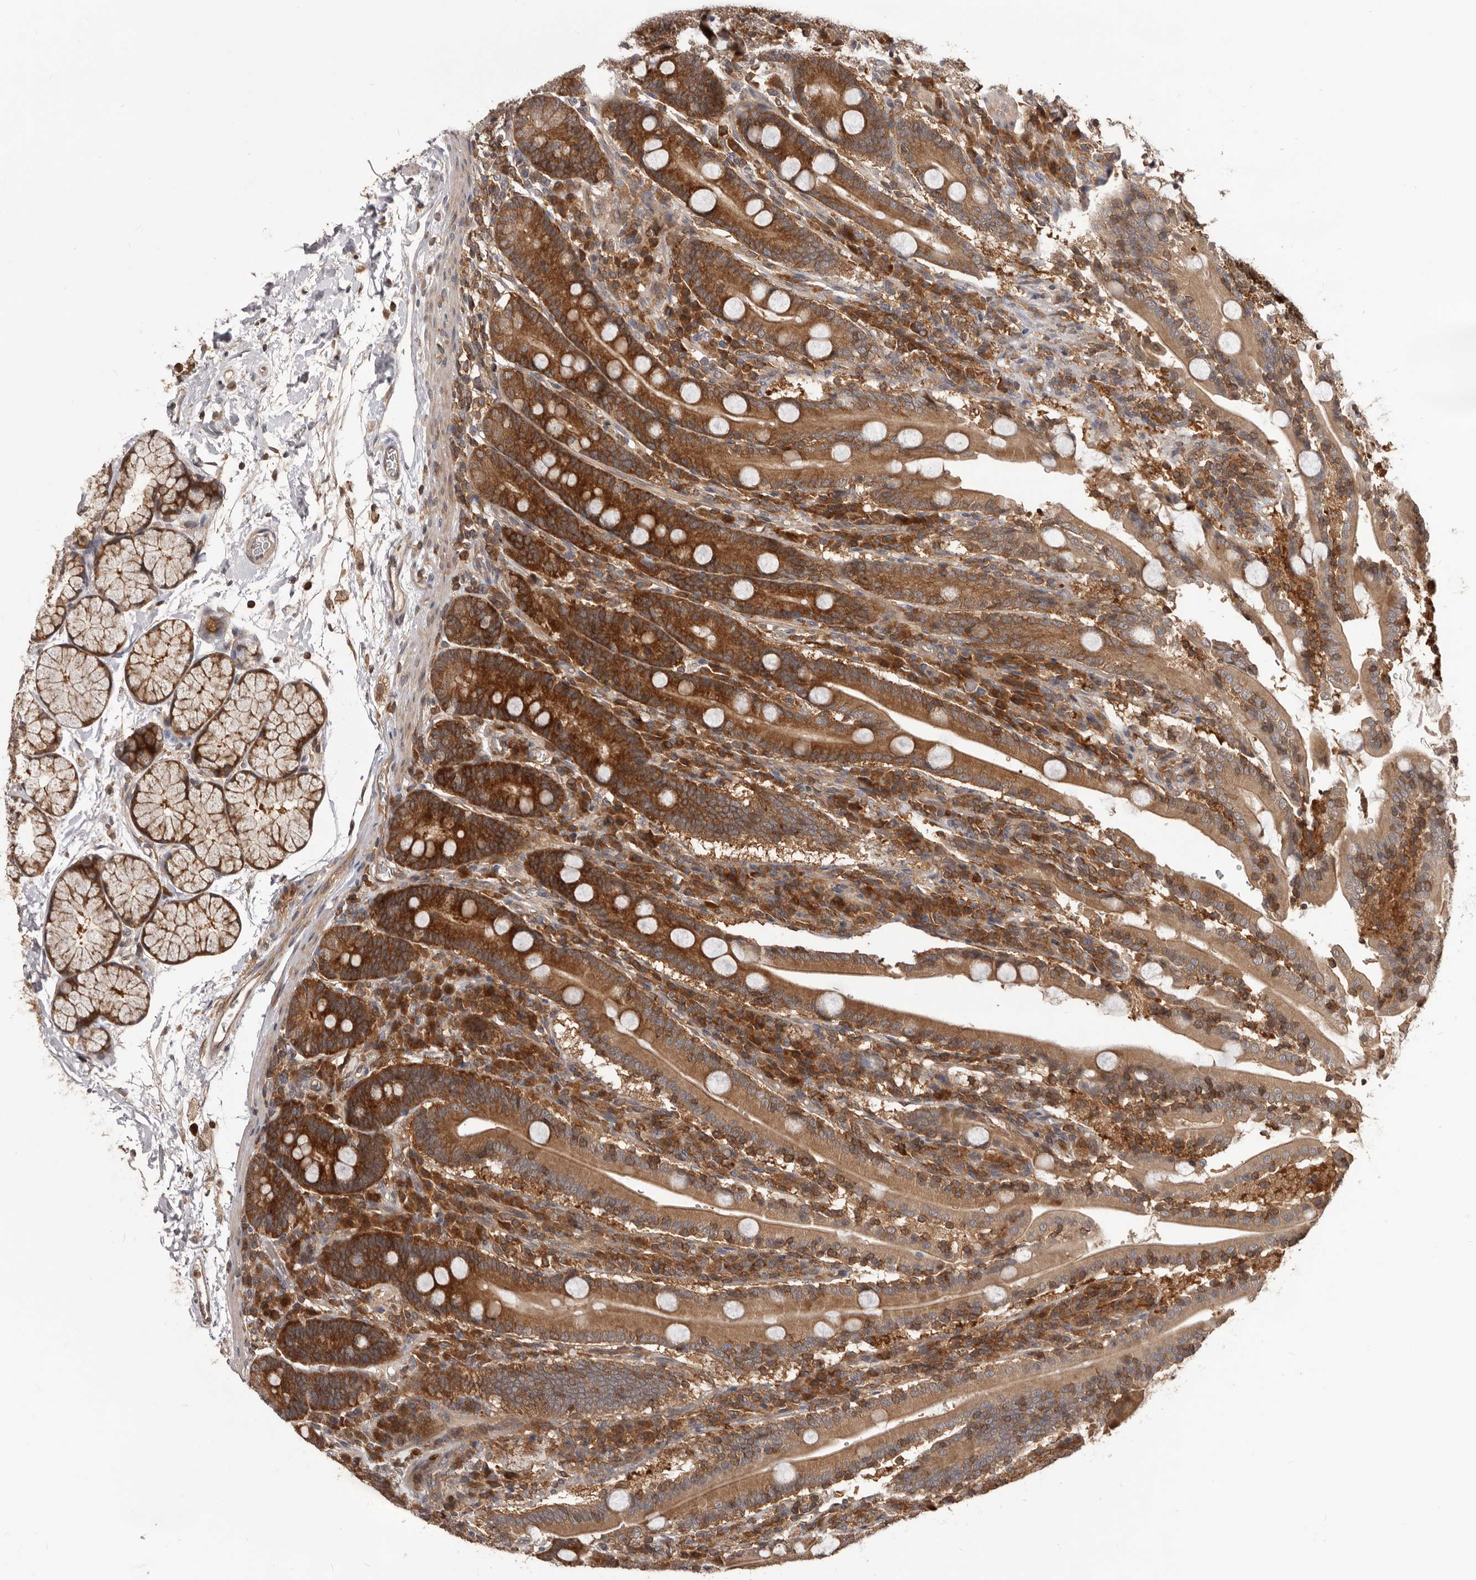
{"staining": {"intensity": "strong", "quantity": ">75%", "location": "cytoplasmic/membranous"}, "tissue": "duodenum", "cell_type": "Glandular cells", "image_type": "normal", "snomed": [{"axis": "morphology", "description": "Normal tissue, NOS"}, {"axis": "topography", "description": "Duodenum"}], "caption": "Duodenum stained for a protein (brown) exhibits strong cytoplasmic/membranous positive positivity in about >75% of glandular cells.", "gene": "HBS1L", "patient": {"sex": "male", "age": 35}}